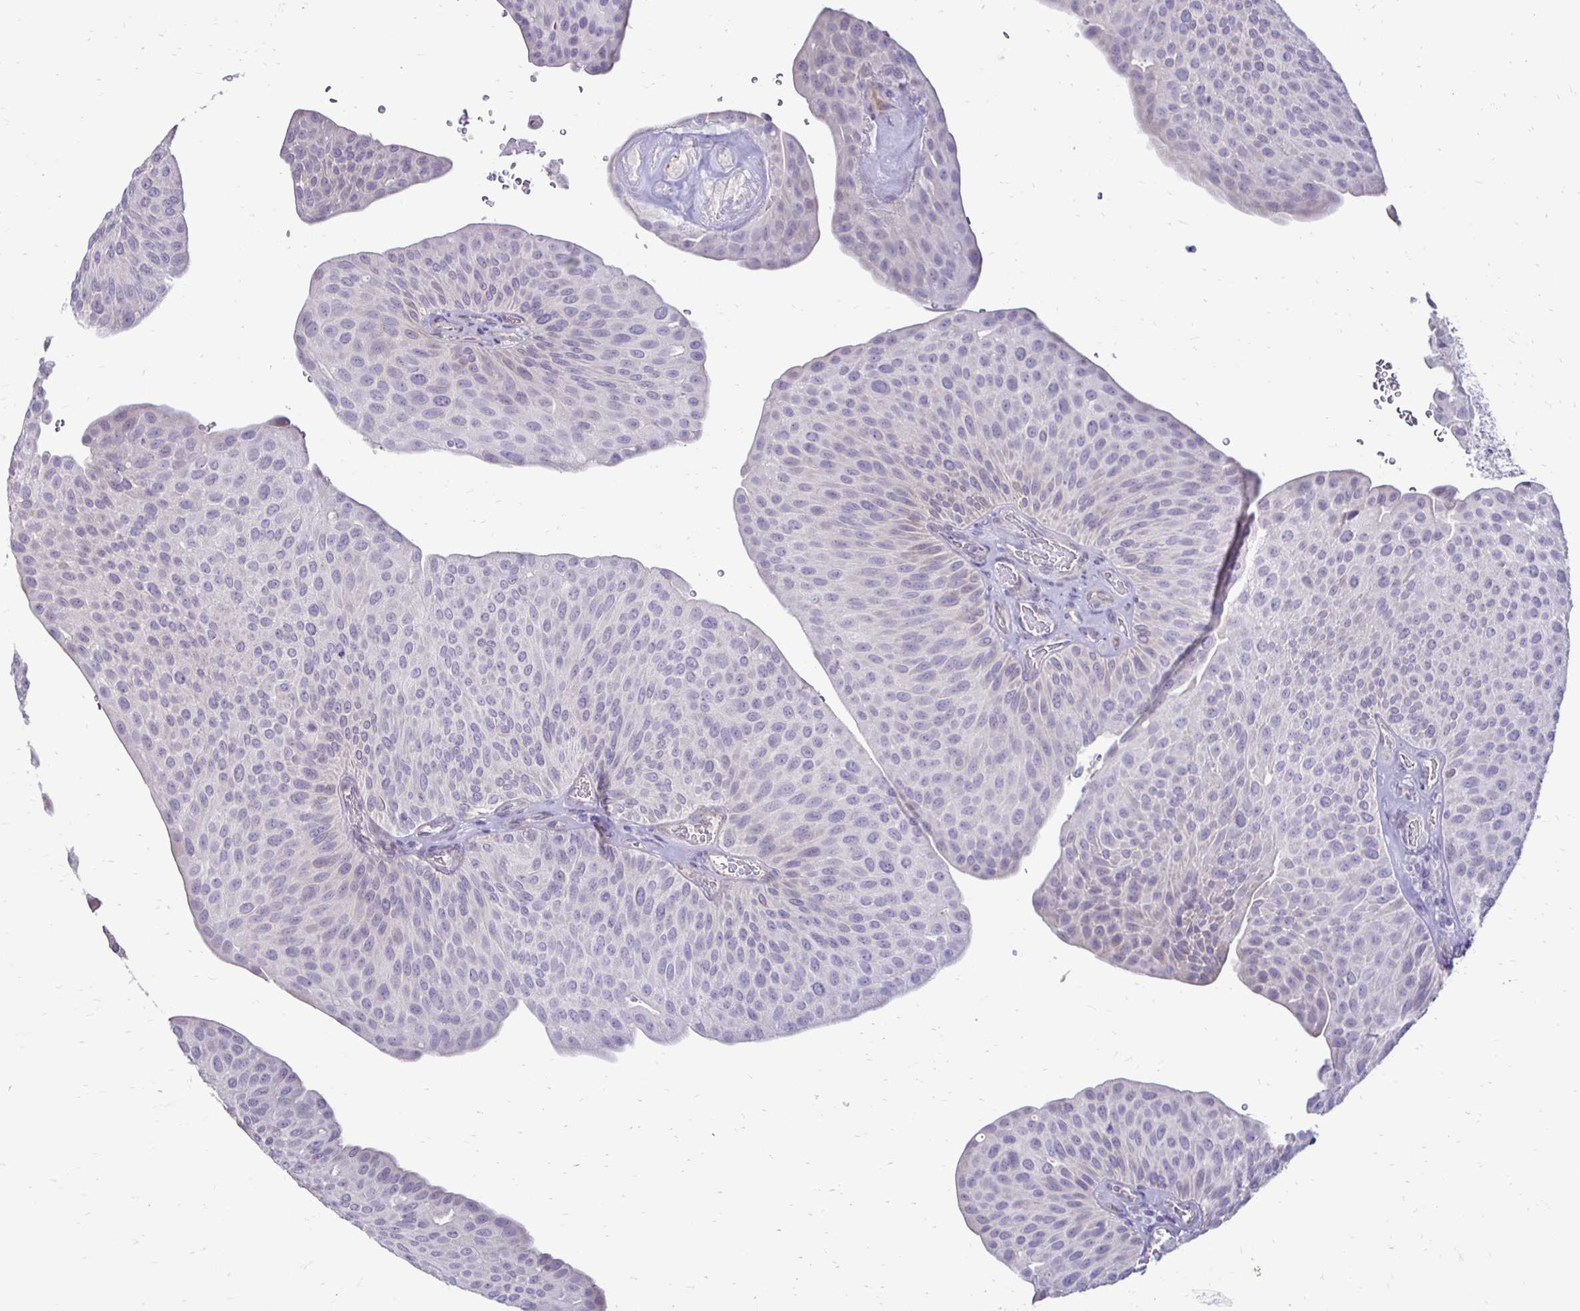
{"staining": {"intensity": "negative", "quantity": "none", "location": "none"}, "tissue": "urothelial cancer", "cell_type": "Tumor cells", "image_type": "cancer", "snomed": [{"axis": "morphology", "description": "Urothelial carcinoma, NOS"}, {"axis": "topography", "description": "Urinary bladder"}], "caption": "The image exhibits no significant expression in tumor cells of transitional cell carcinoma. (Stains: DAB (3,3'-diaminobenzidine) IHC with hematoxylin counter stain, Microscopy: brightfield microscopy at high magnification).", "gene": "GAS2", "patient": {"sex": "male", "age": 67}}